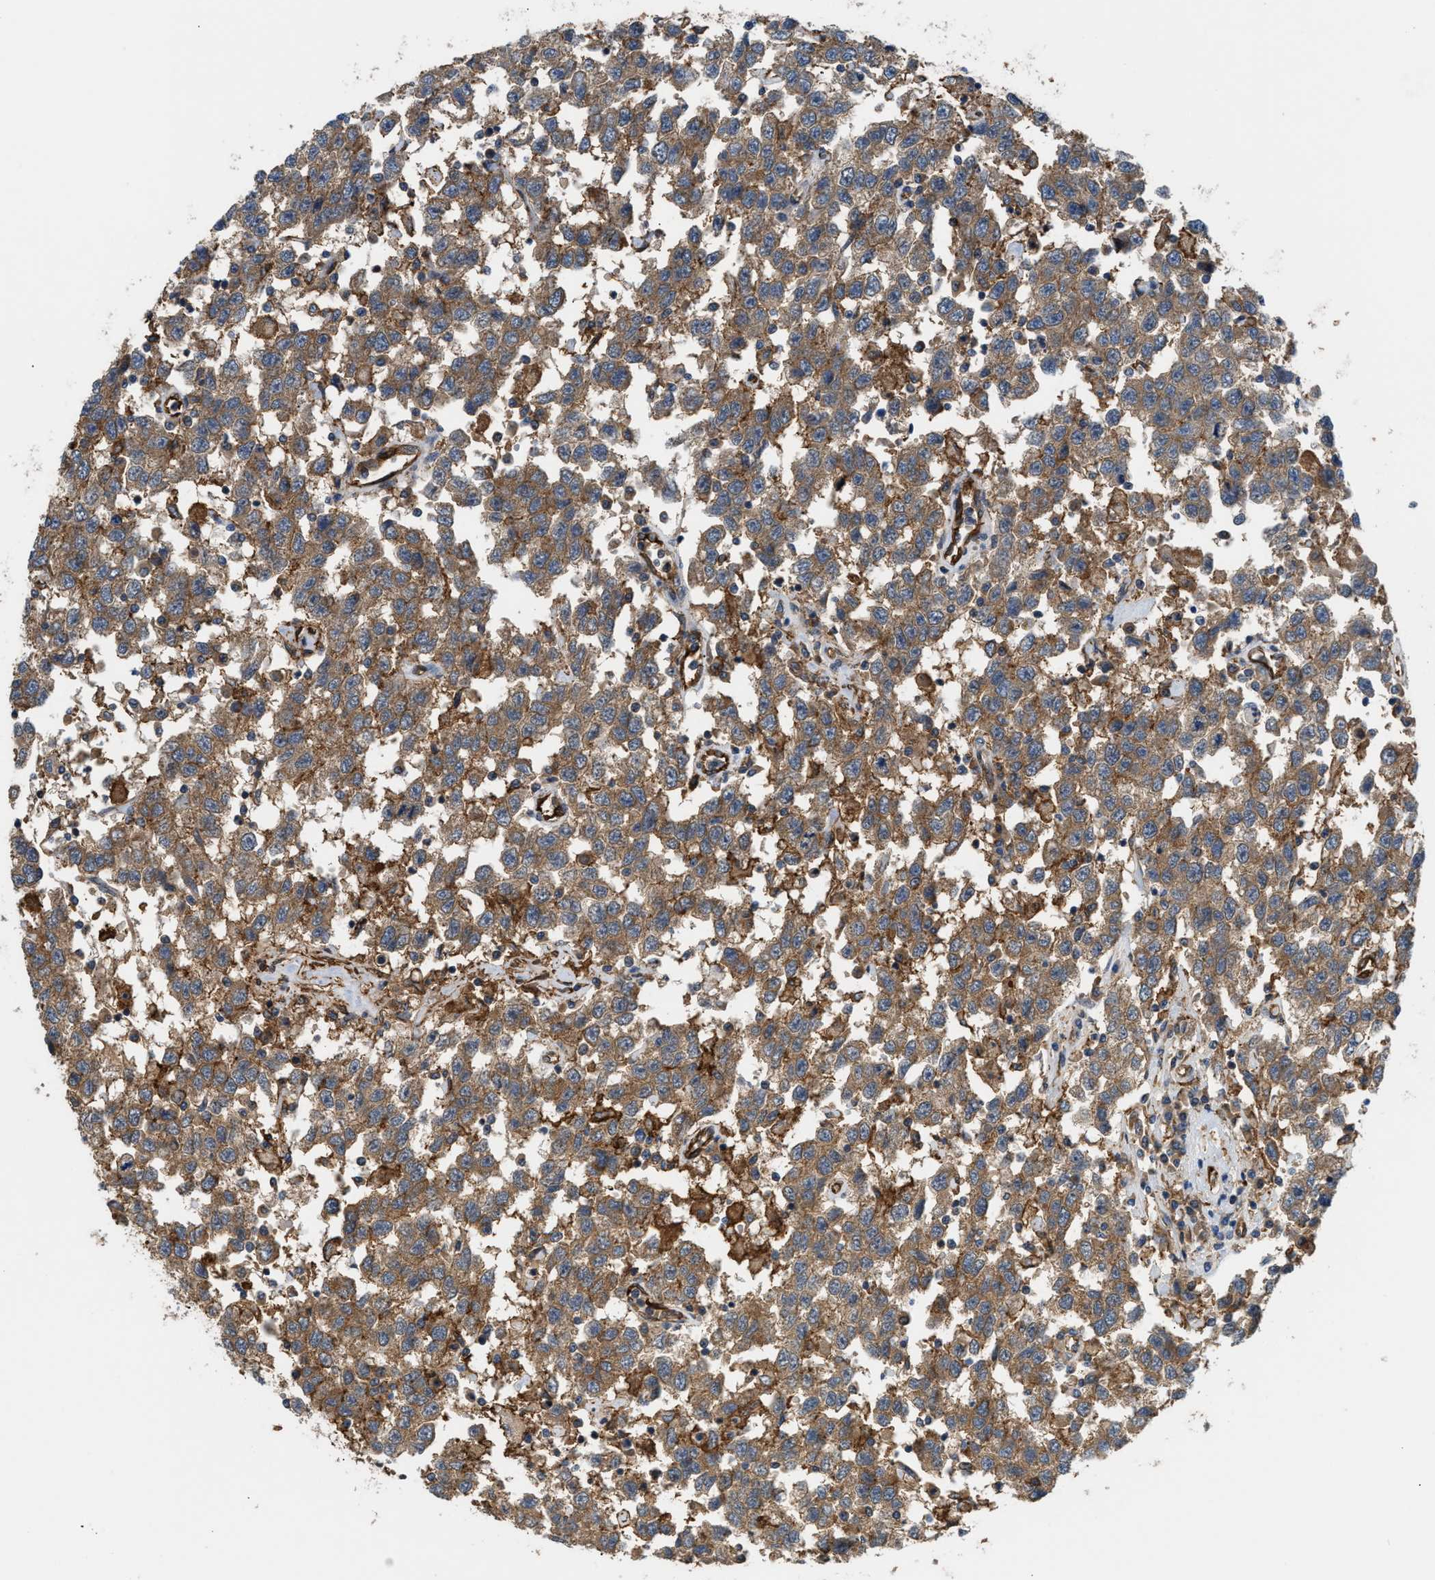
{"staining": {"intensity": "moderate", "quantity": ">75%", "location": "cytoplasmic/membranous"}, "tissue": "testis cancer", "cell_type": "Tumor cells", "image_type": "cancer", "snomed": [{"axis": "morphology", "description": "Seminoma, NOS"}, {"axis": "topography", "description": "Testis"}], "caption": "Testis cancer stained with IHC exhibits moderate cytoplasmic/membranous staining in approximately >75% of tumor cells.", "gene": "DDHD2", "patient": {"sex": "male", "age": 41}}